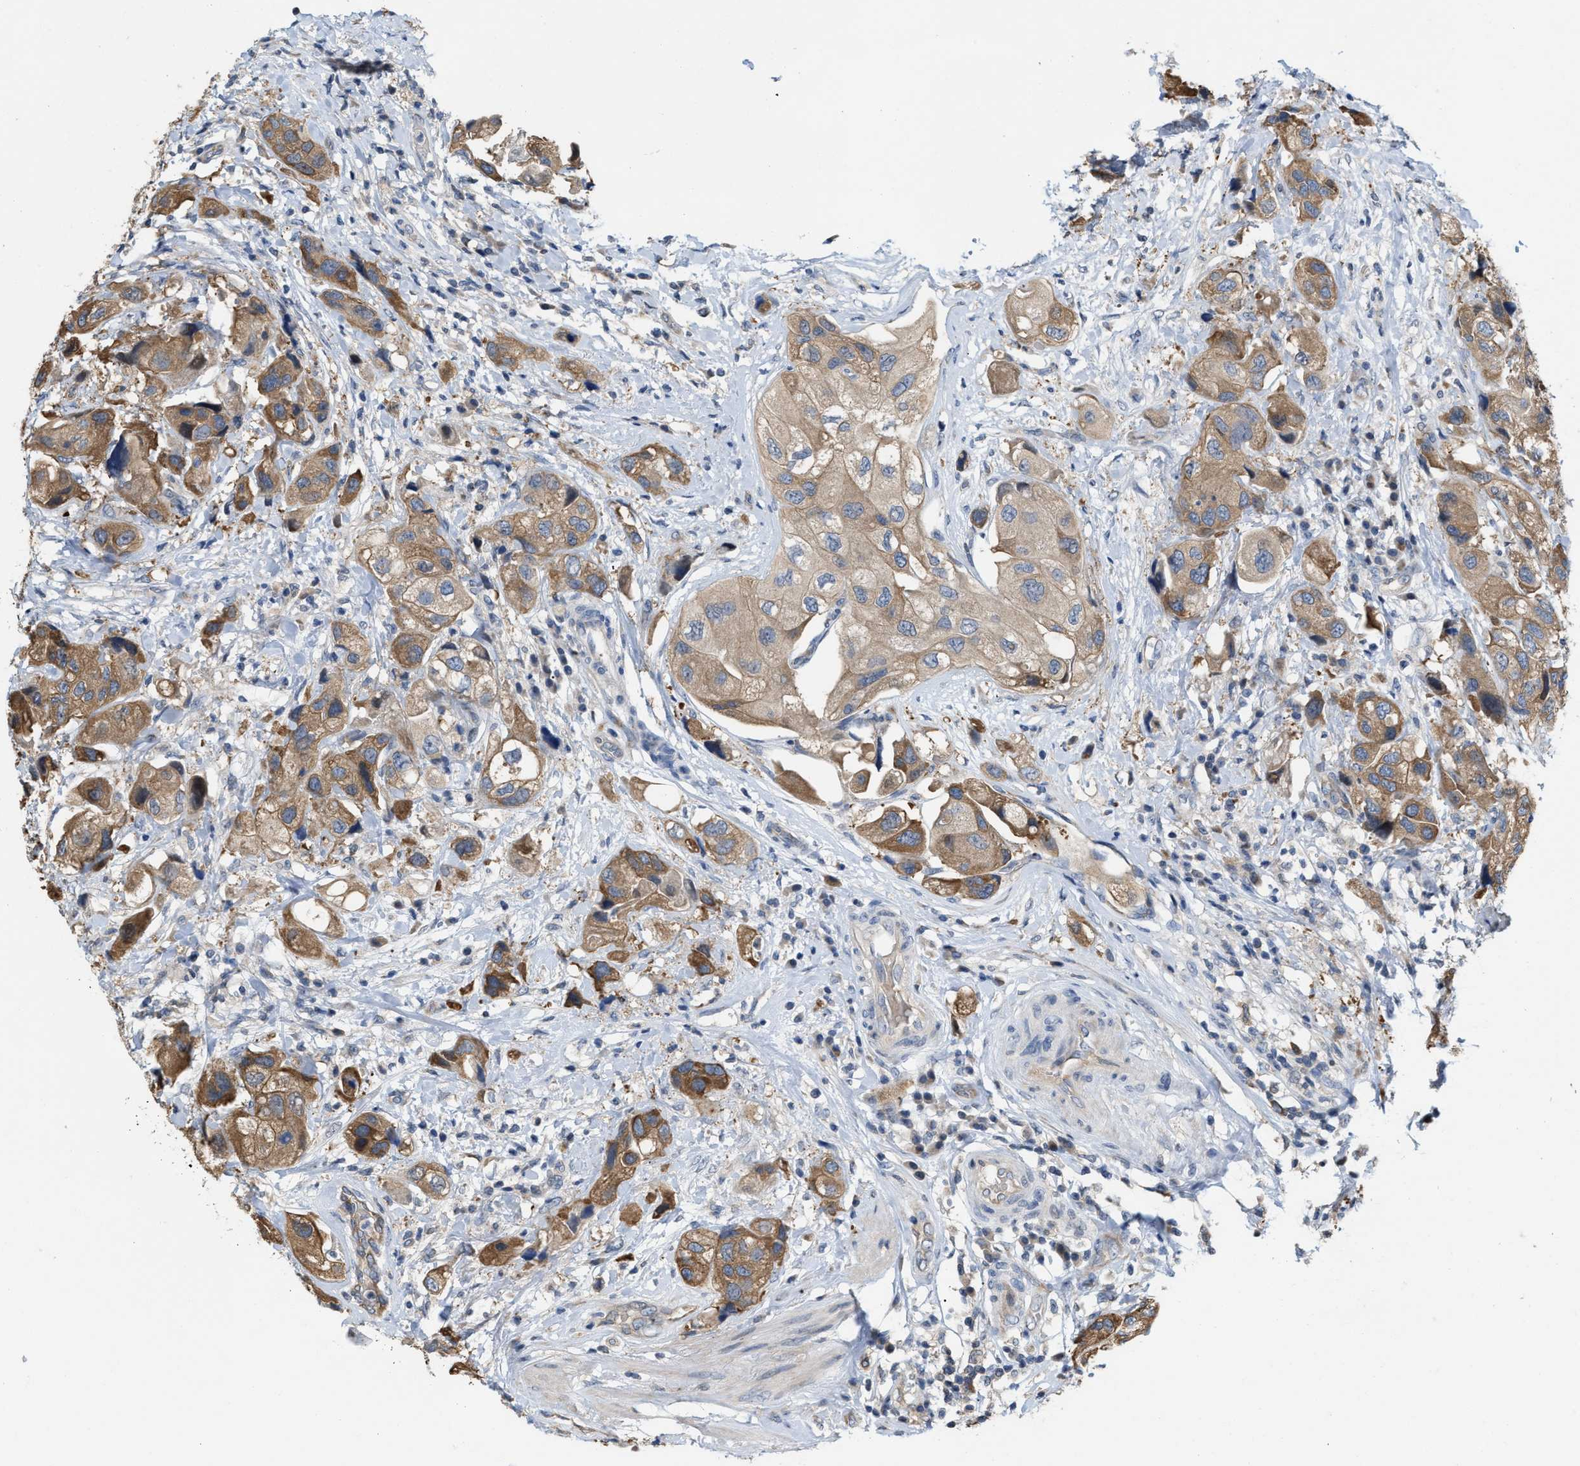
{"staining": {"intensity": "moderate", "quantity": ">75%", "location": "cytoplasmic/membranous"}, "tissue": "urothelial cancer", "cell_type": "Tumor cells", "image_type": "cancer", "snomed": [{"axis": "morphology", "description": "Urothelial carcinoma, High grade"}, {"axis": "topography", "description": "Urinary bladder"}], "caption": "Urothelial cancer stained with DAB IHC reveals medium levels of moderate cytoplasmic/membranous positivity in about >75% of tumor cells. (Brightfield microscopy of DAB IHC at high magnification).", "gene": "CSNK1A1", "patient": {"sex": "female", "age": 64}}